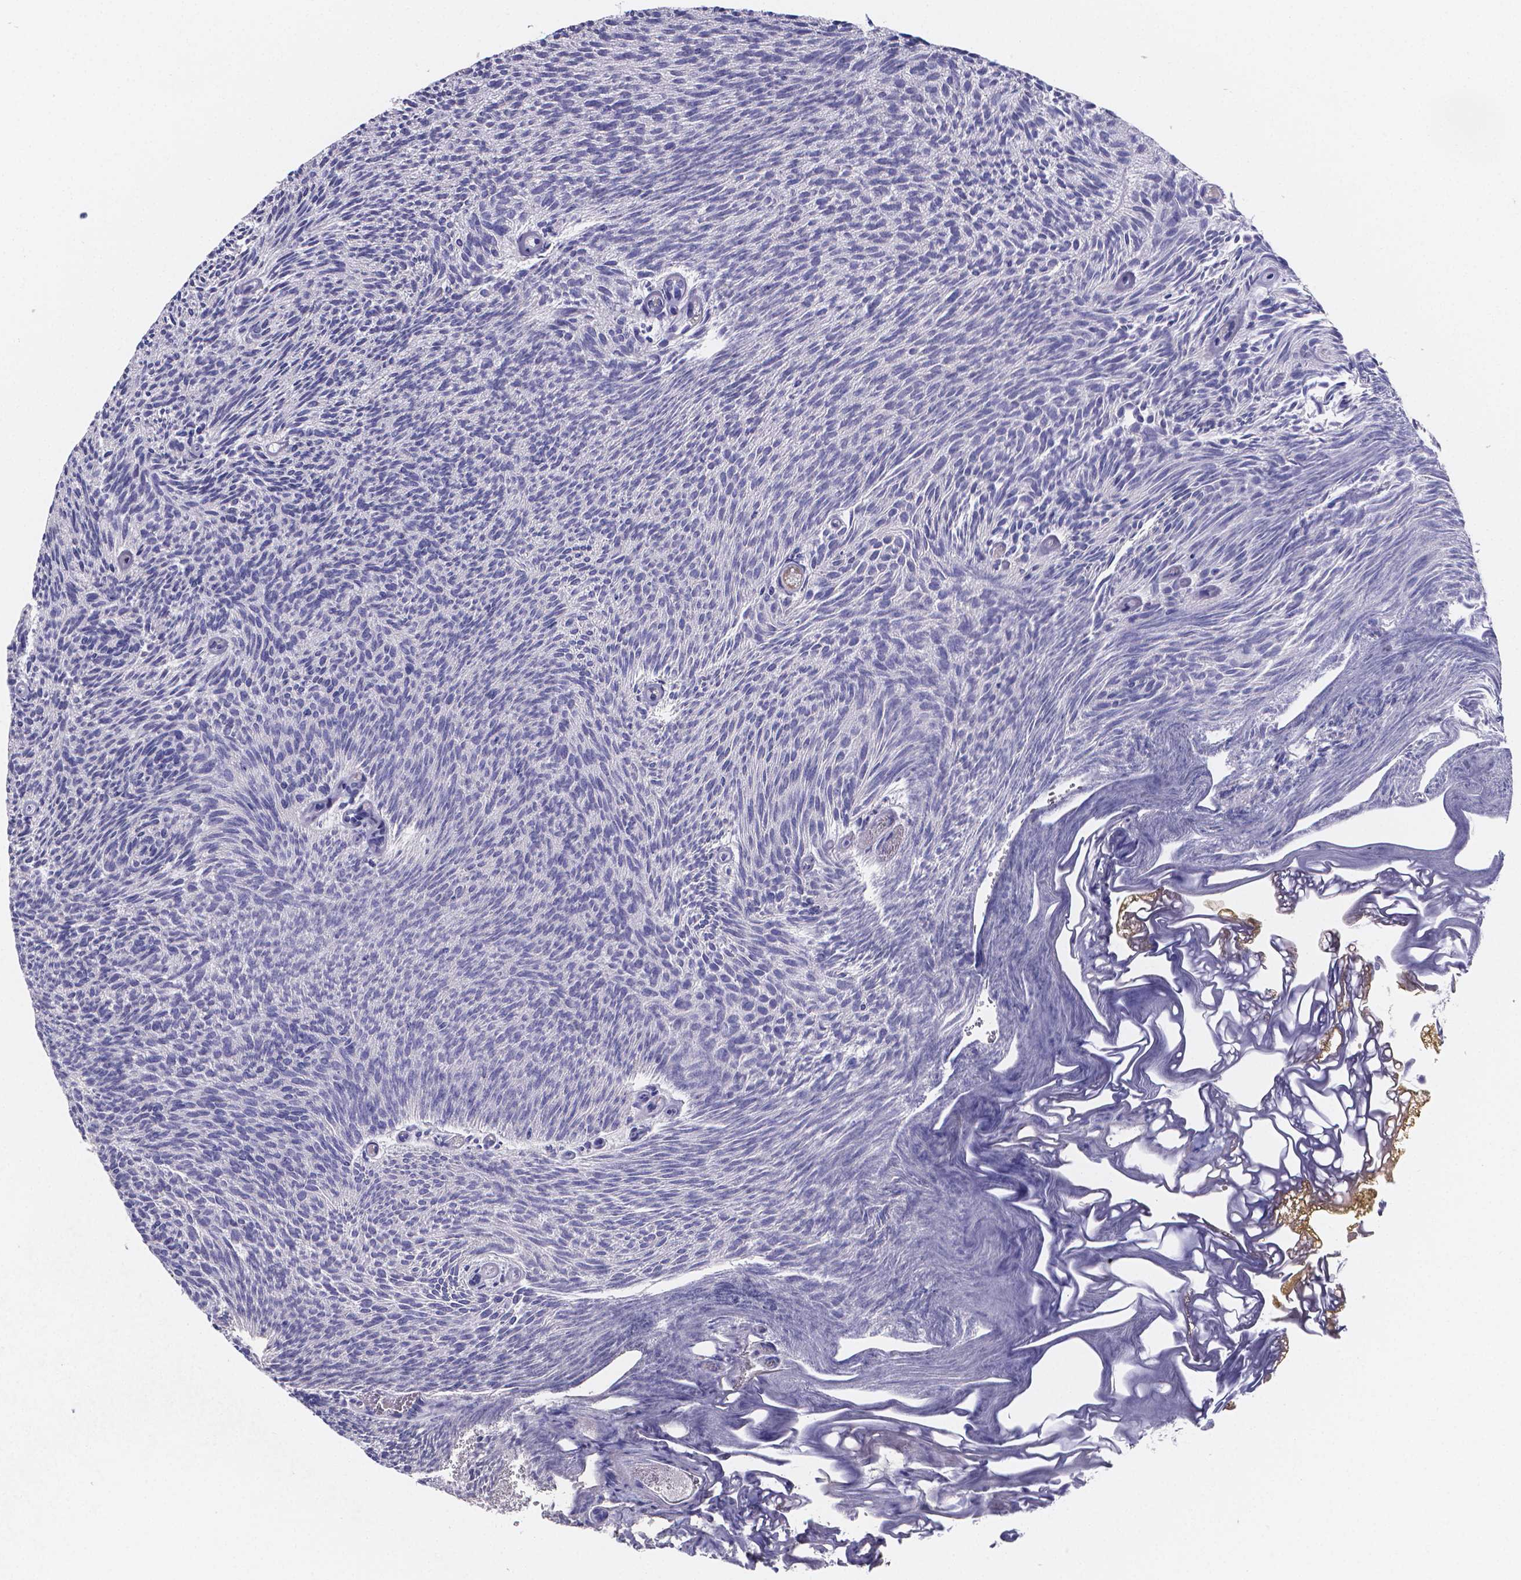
{"staining": {"intensity": "negative", "quantity": "none", "location": "none"}, "tissue": "urothelial cancer", "cell_type": "Tumor cells", "image_type": "cancer", "snomed": [{"axis": "morphology", "description": "Urothelial carcinoma, Low grade"}, {"axis": "topography", "description": "Urinary bladder"}], "caption": "Immunohistochemical staining of urothelial carcinoma (low-grade) reveals no significant staining in tumor cells. (Stains: DAB (3,3'-diaminobenzidine) IHC with hematoxylin counter stain, Microscopy: brightfield microscopy at high magnification).", "gene": "GABRA3", "patient": {"sex": "male", "age": 77}}